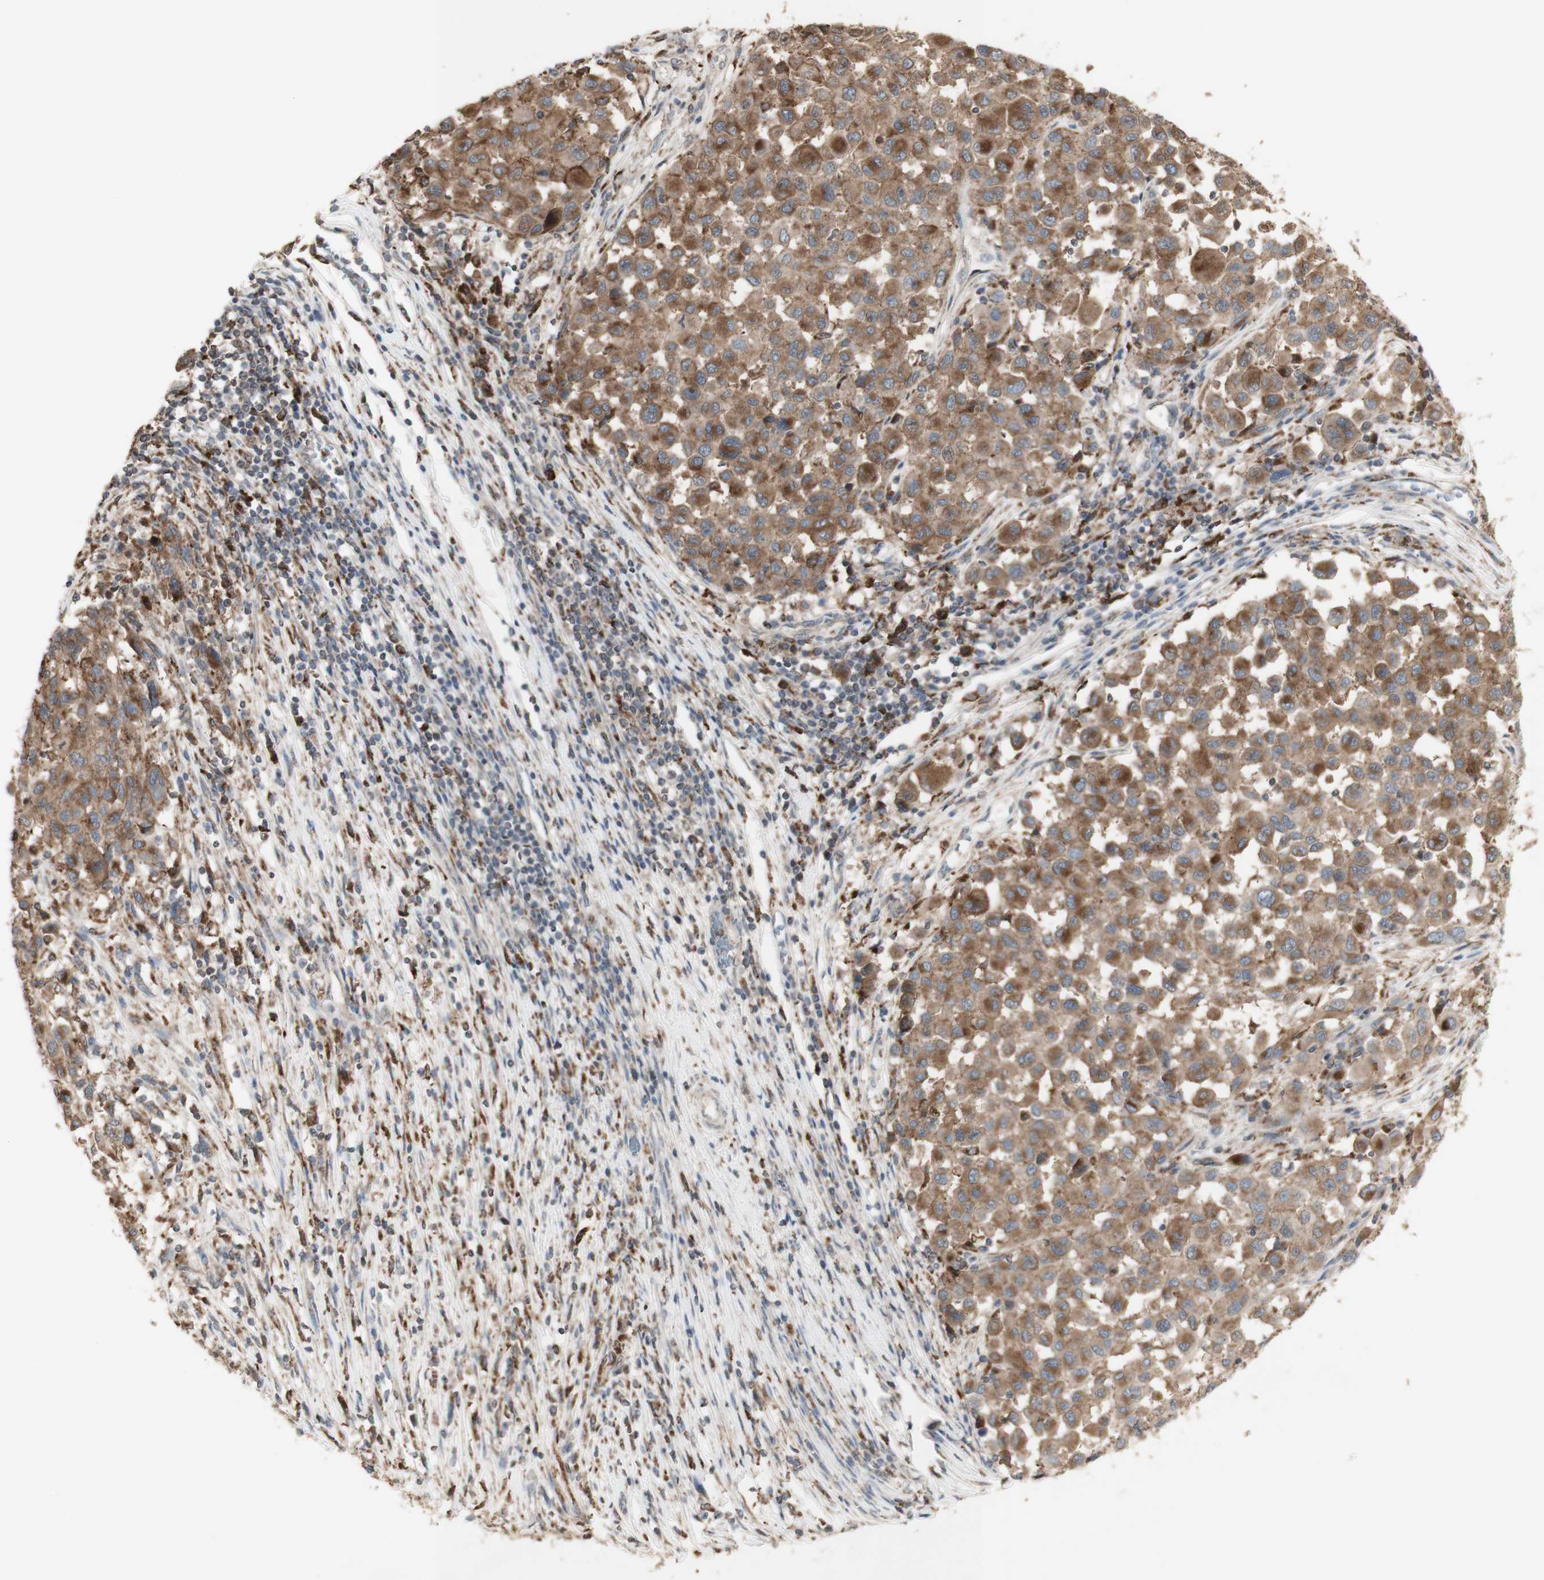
{"staining": {"intensity": "moderate", "quantity": ">75%", "location": "cytoplasmic/membranous"}, "tissue": "melanoma", "cell_type": "Tumor cells", "image_type": "cancer", "snomed": [{"axis": "morphology", "description": "Malignant melanoma, Metastatic site"}, {"axis": "topography", "description": "Lymph node"}], "caption": "The photomicrograph reveals a brown stain indicating the presence of a protein in the cytoplasmic/membranous of tumor cells in melanoma.", "gene": "ATP6V1E1", "patient": {"sex": "male", "age": 61}}